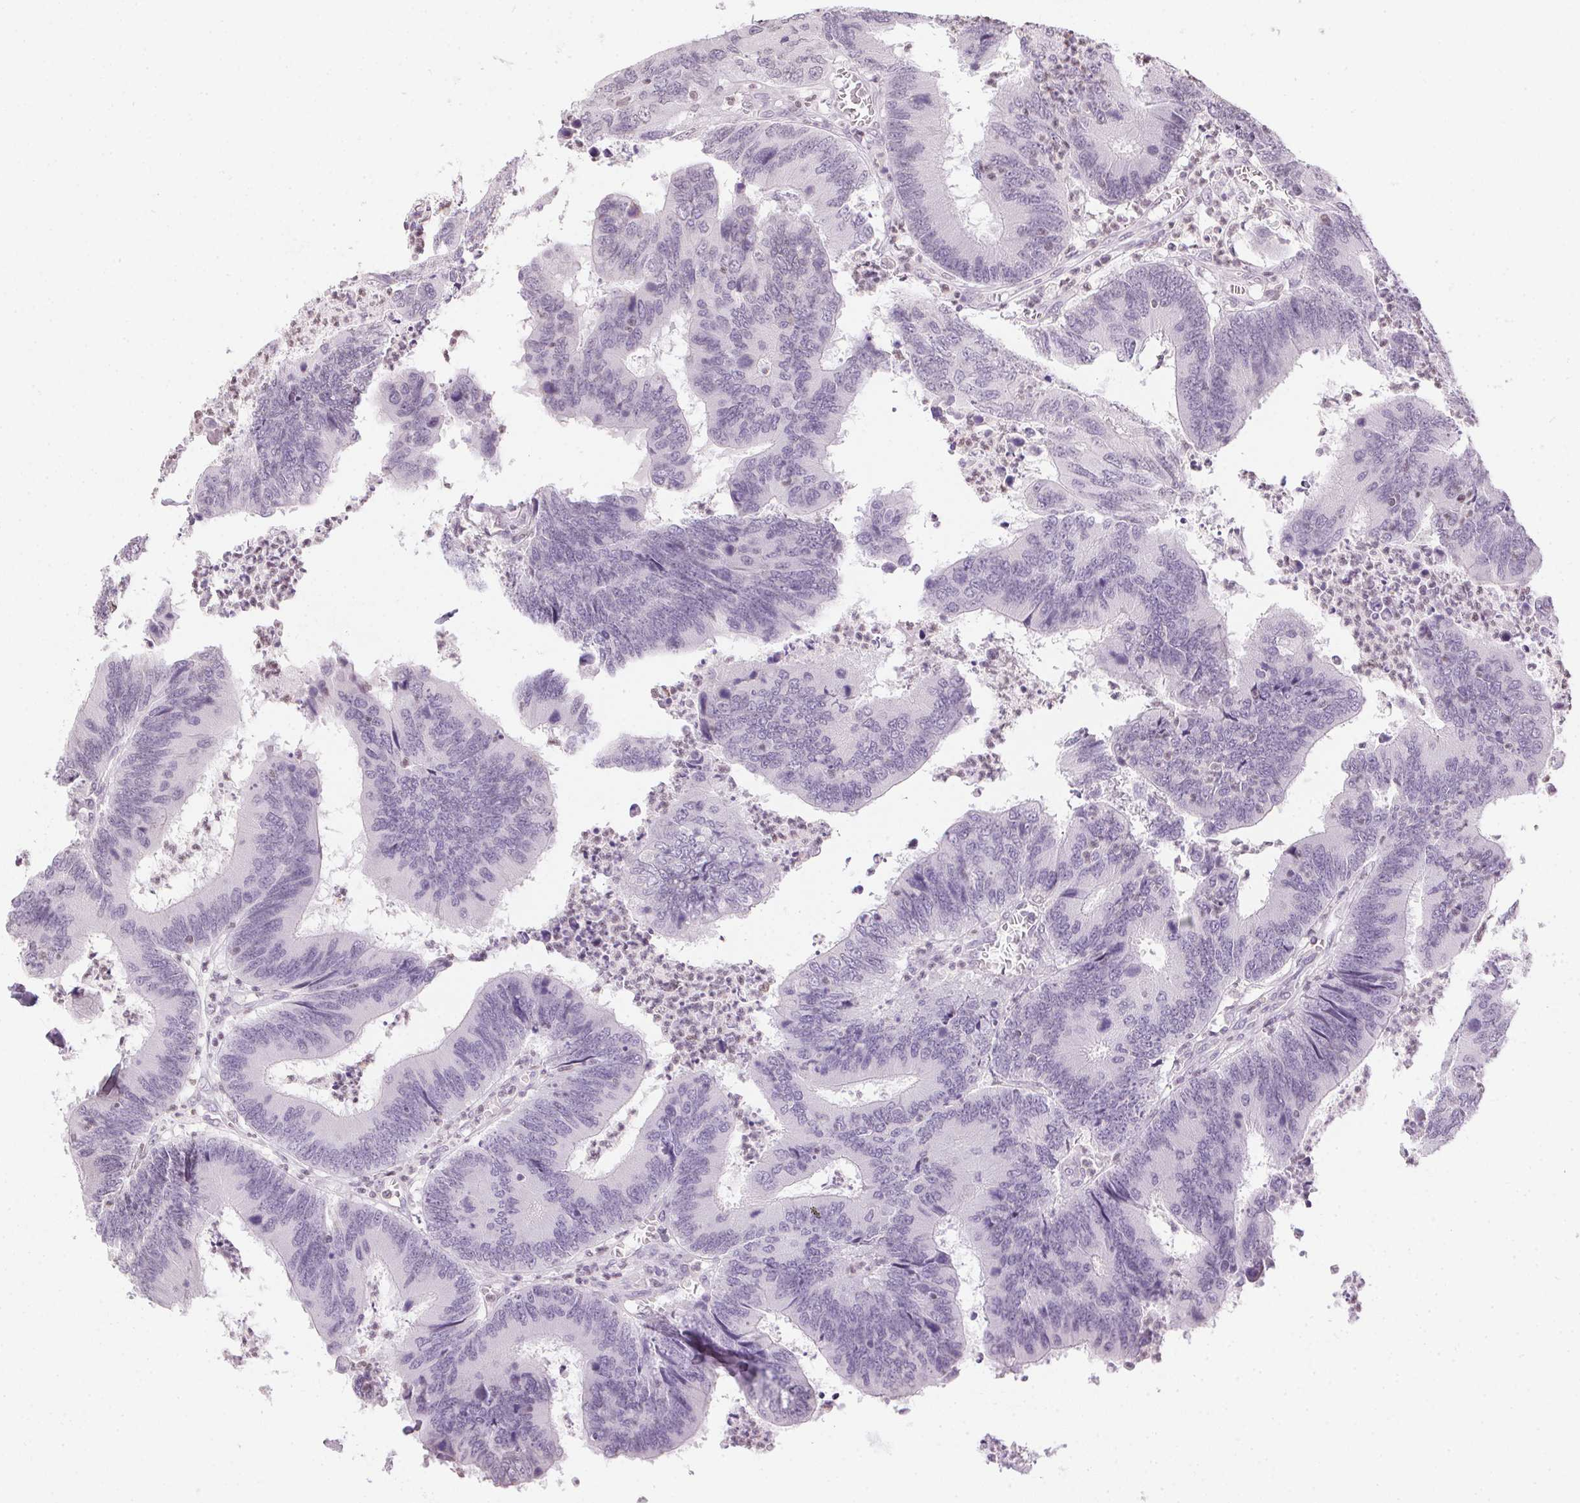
{"staining": {"intensity": "negative", "quantity": "none", "location": "none"}, "tissue": "colorectal cancer", "cell_type": "Tumor cells", "image_type": "cancer", "snomed": [{"axis": "morphology", "description": "Adenocarcinoma, NOS"}, {"axis": "topography", "description": "Colon"}], "caption": "Protein analysis of adenocarcinoma (colorectal) displays no significant positivity in tumor cells.", "gene": "PRL", "patient": {"sex": "female", "age": 67}}